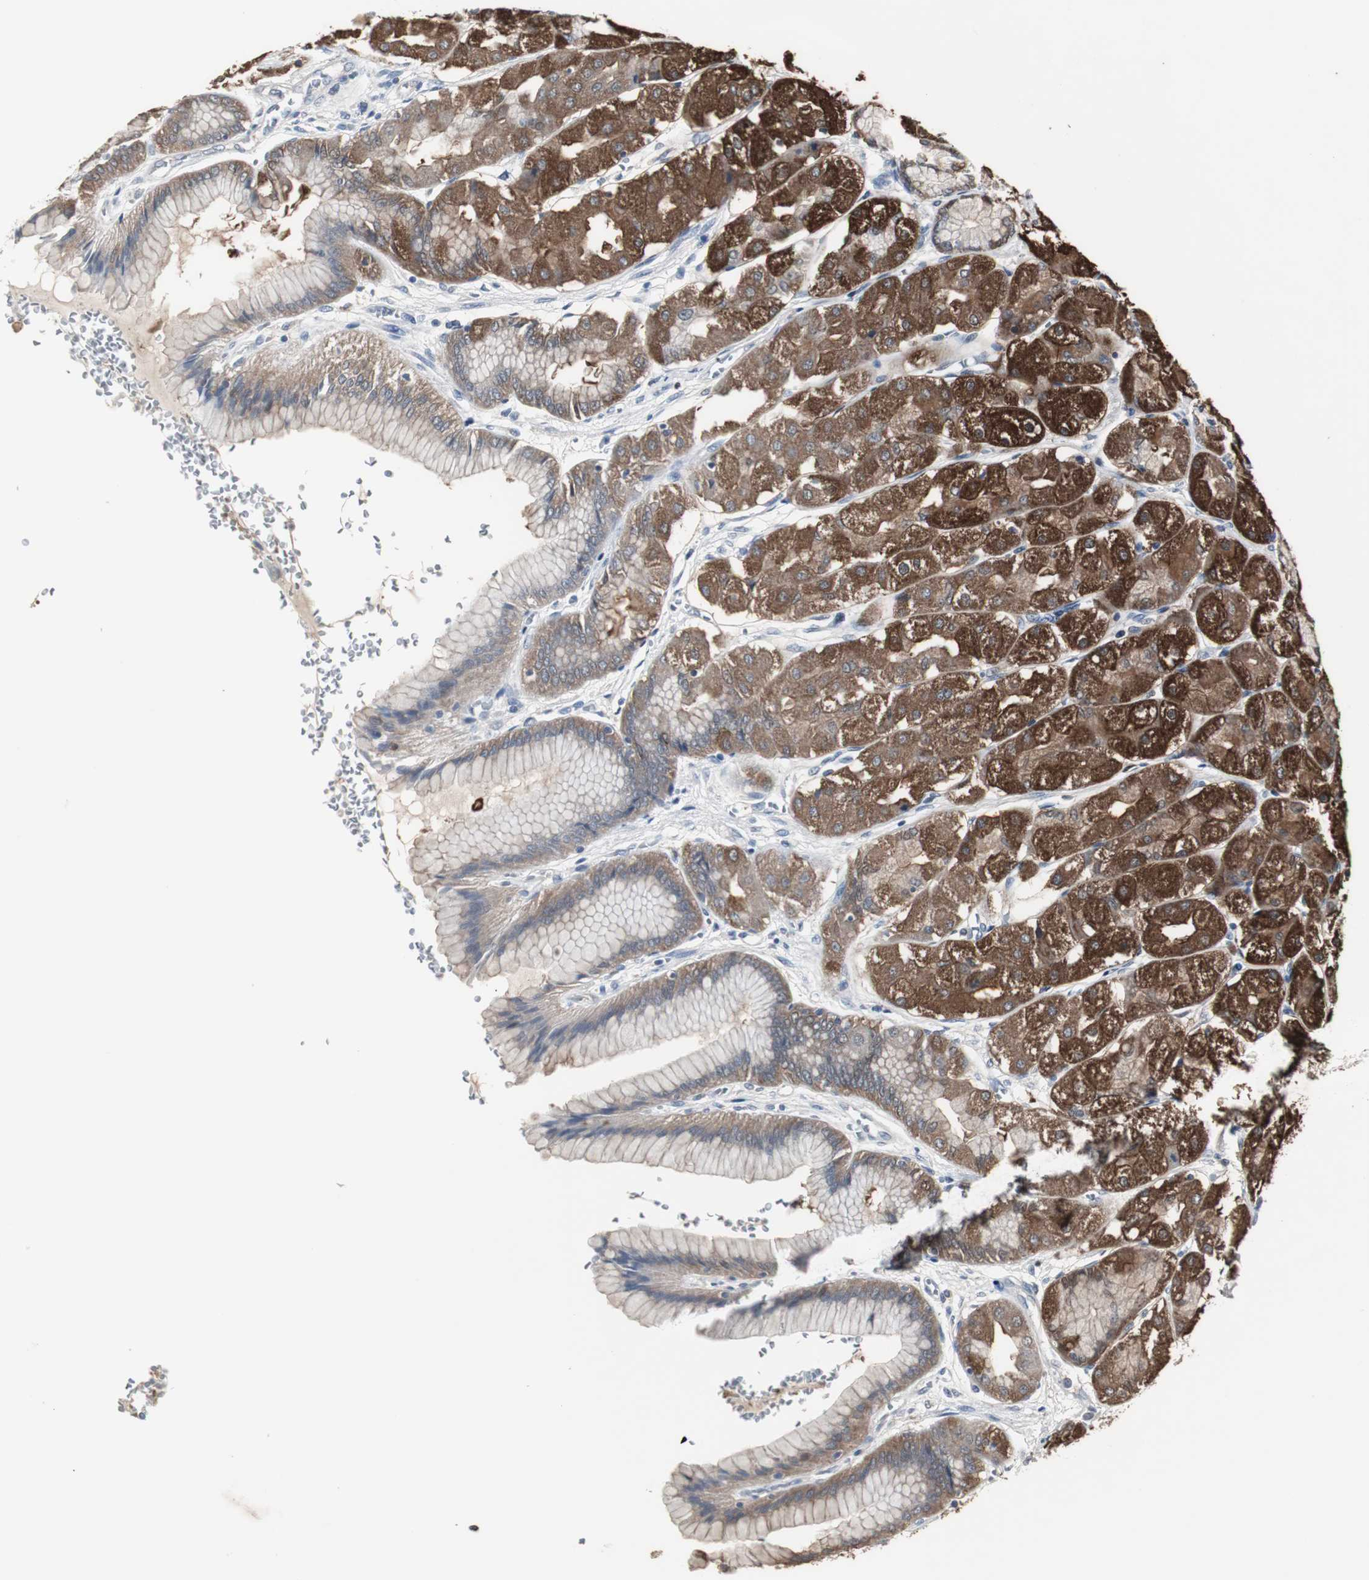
{"staining": {"intensity": "strong", "quantity": "25%-75%", "location": "cytoplasmic/membranous"}, "tissue": "stomach", "cell_type": "Glandular cells", "image_type": "normal", "snomed": [{"axis": "morphology", "description": "Normal tissue, NOS"}, {"axis": "morphology", "description": "Adenocarcinoma, NOS"}, {"axis": "topography", "description": "Stomach"}, {"axis": "topography", "description": "Stomach, lower"}], "caption": "An image of stomach stained for a protein exhibits strong cytoplasmic/membranous brown staining in glandular cells. The staining was performed using DAB to visualize the protein expression in brown, while the nuclei were stained in blue with hematoxylin (Magnification: 20x).", "gene": "HPRT1", "patient": {"sex": "female", "age": 65}}